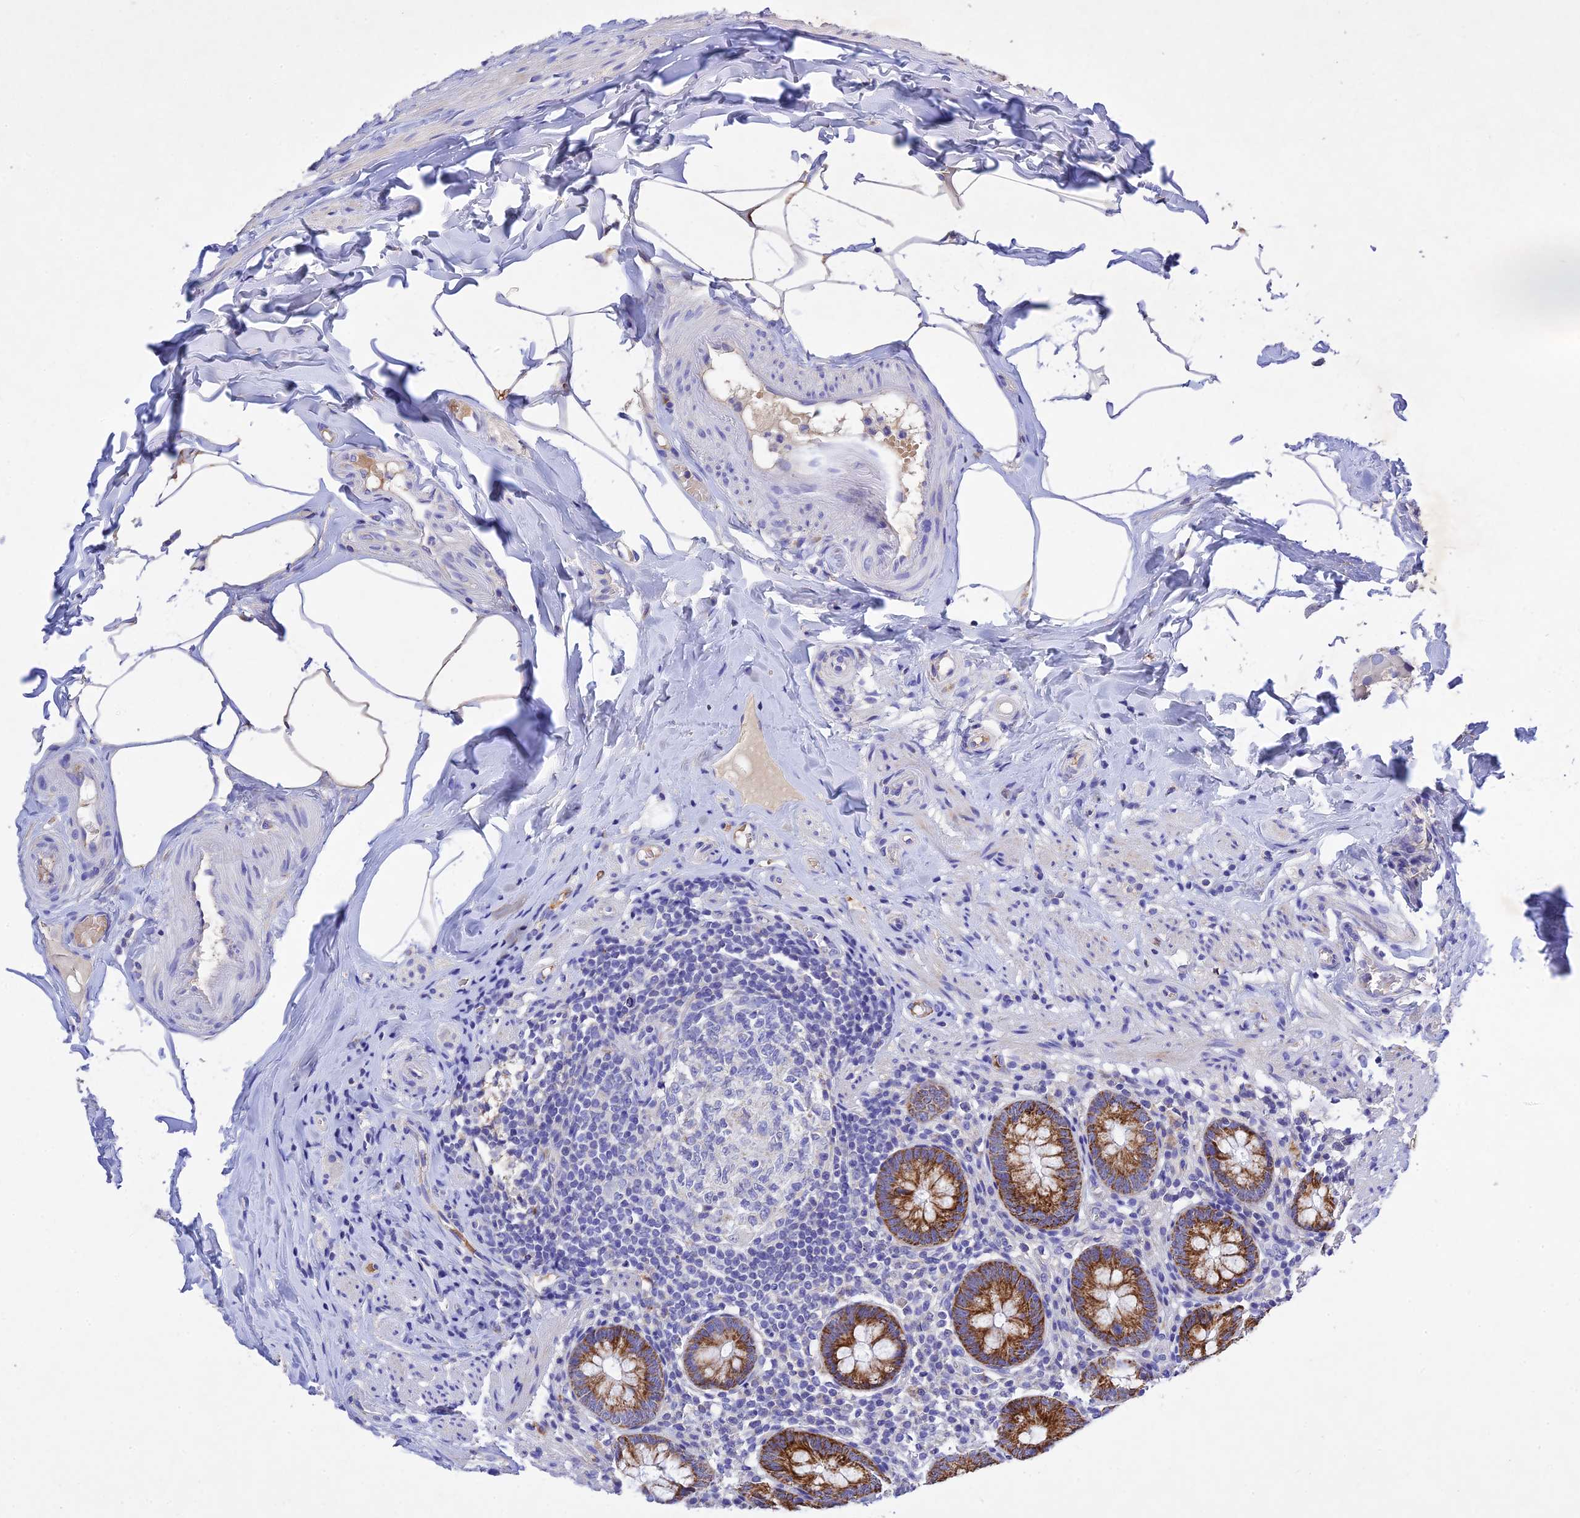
{"staining": {"intensity": "strong", "quantity": "25%-75%", "location": "cytoplasmic/membranous"}, "tissue": "appendix", "cell_type": "Glandular cells", "image_type": "normal", "snomed": [{"axis": "morphology", "description": "Normal tissue, NOS"}, {"axis": "topography", "description": "Appendix"}], "caption": "Immunohistochemistry (IHC) of normal appendix reveals high levels of strong cytoplasmic/membranous positivity in approximately 25%-75% of glandular cells. (DAB (3,3'-diaminobenzidine) = brown stain, brightfield microscopy at high magnification).", "gene": "MS4A5", "patient": {"sex": "male", "age": 55}}